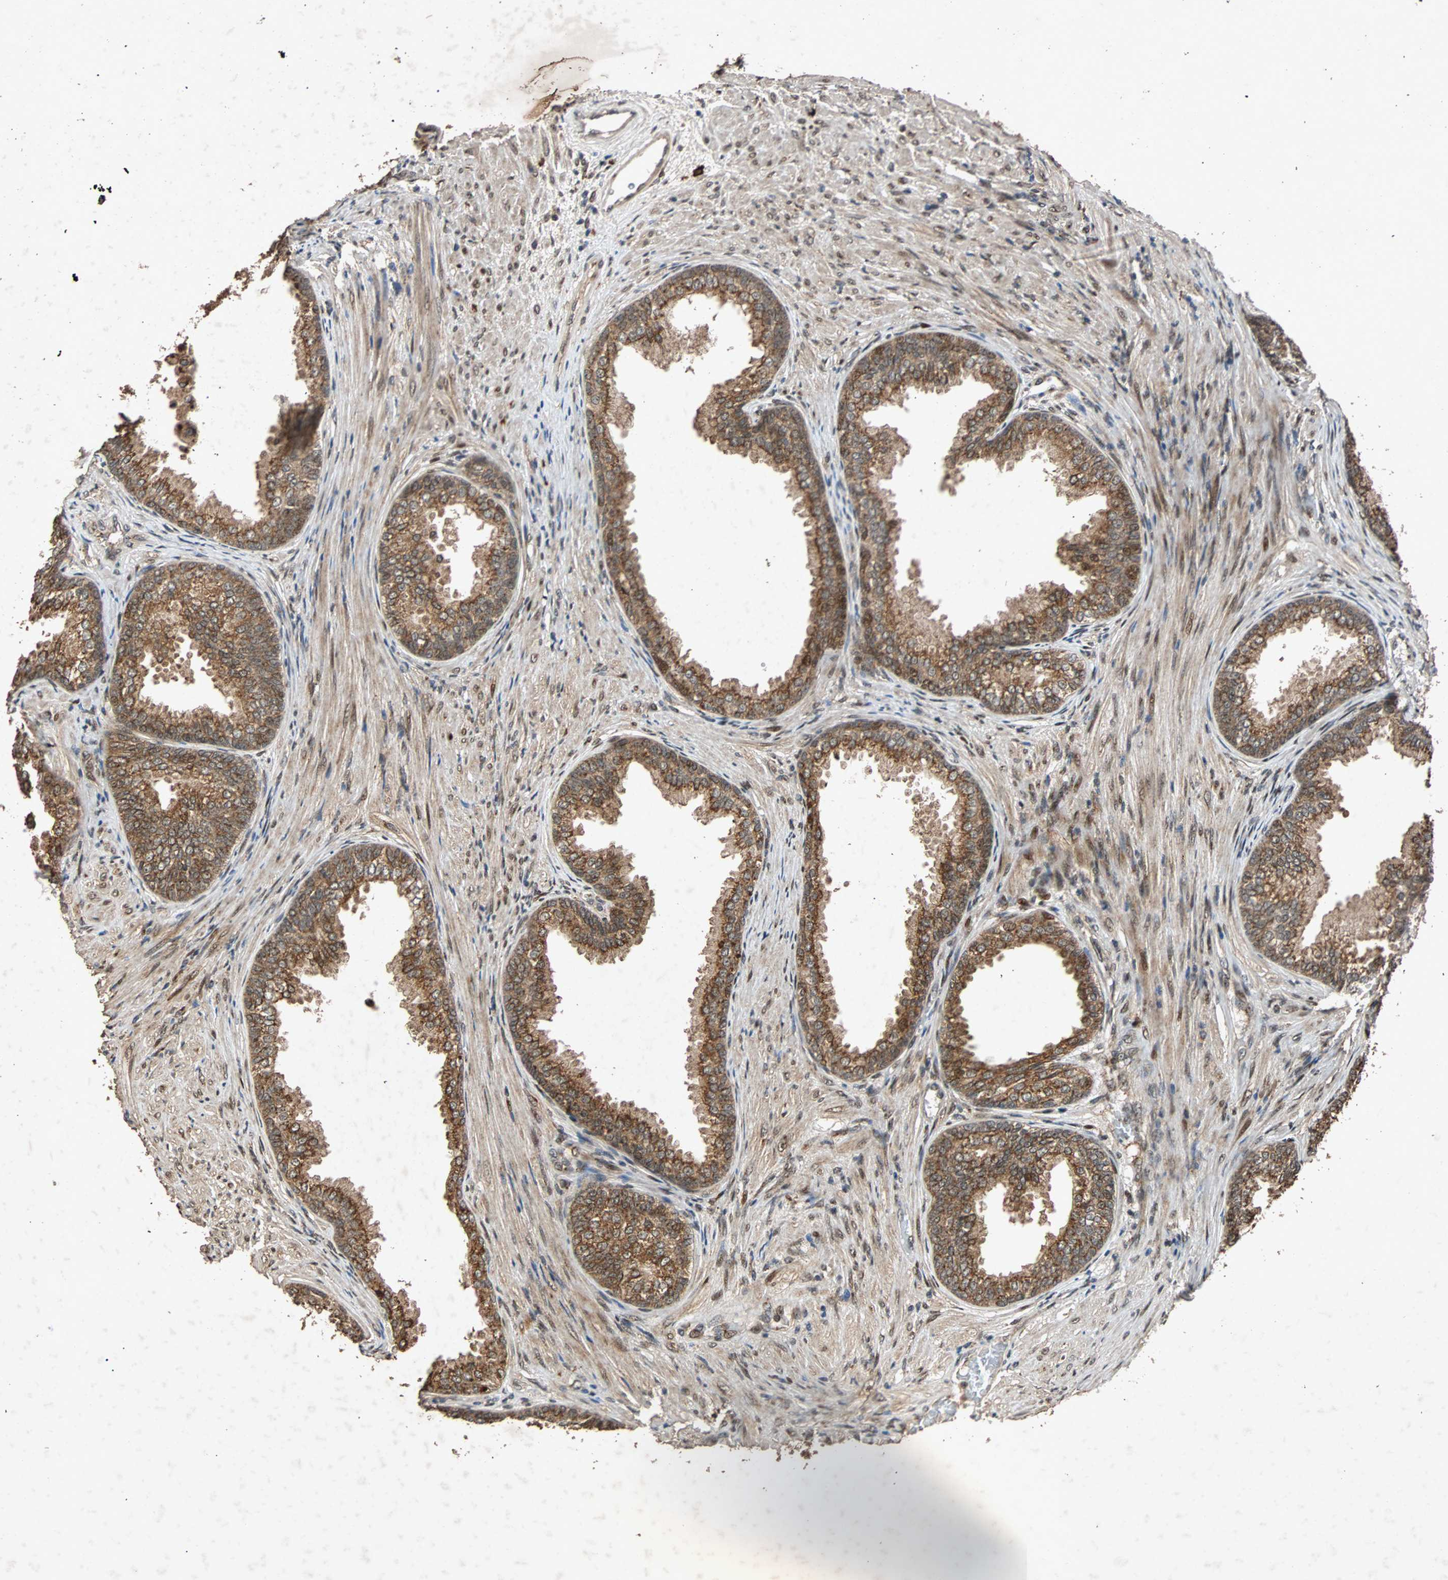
{"staining": {"intensity": "strong", "quantity": ">75%", "location": "cytoplasmic/membranous,nuclear"}, "tissue": "prostate", "cell_type": "Glandular cells", "image_type": "normal", "snomed": [{"axis": "morphology", "description": "Normal tissue, NOS"}, {"axis": "topography", "description": "Prostate"}], "caption": "A micrograph showing strong cytoplasmic/membranous,nuclear expression in about >75% of glandular cells in benign prostate, as visualized by brown immunohistochemical staining.", "gene": "USP31", "patient": {"sex": "male", "age": 76}}